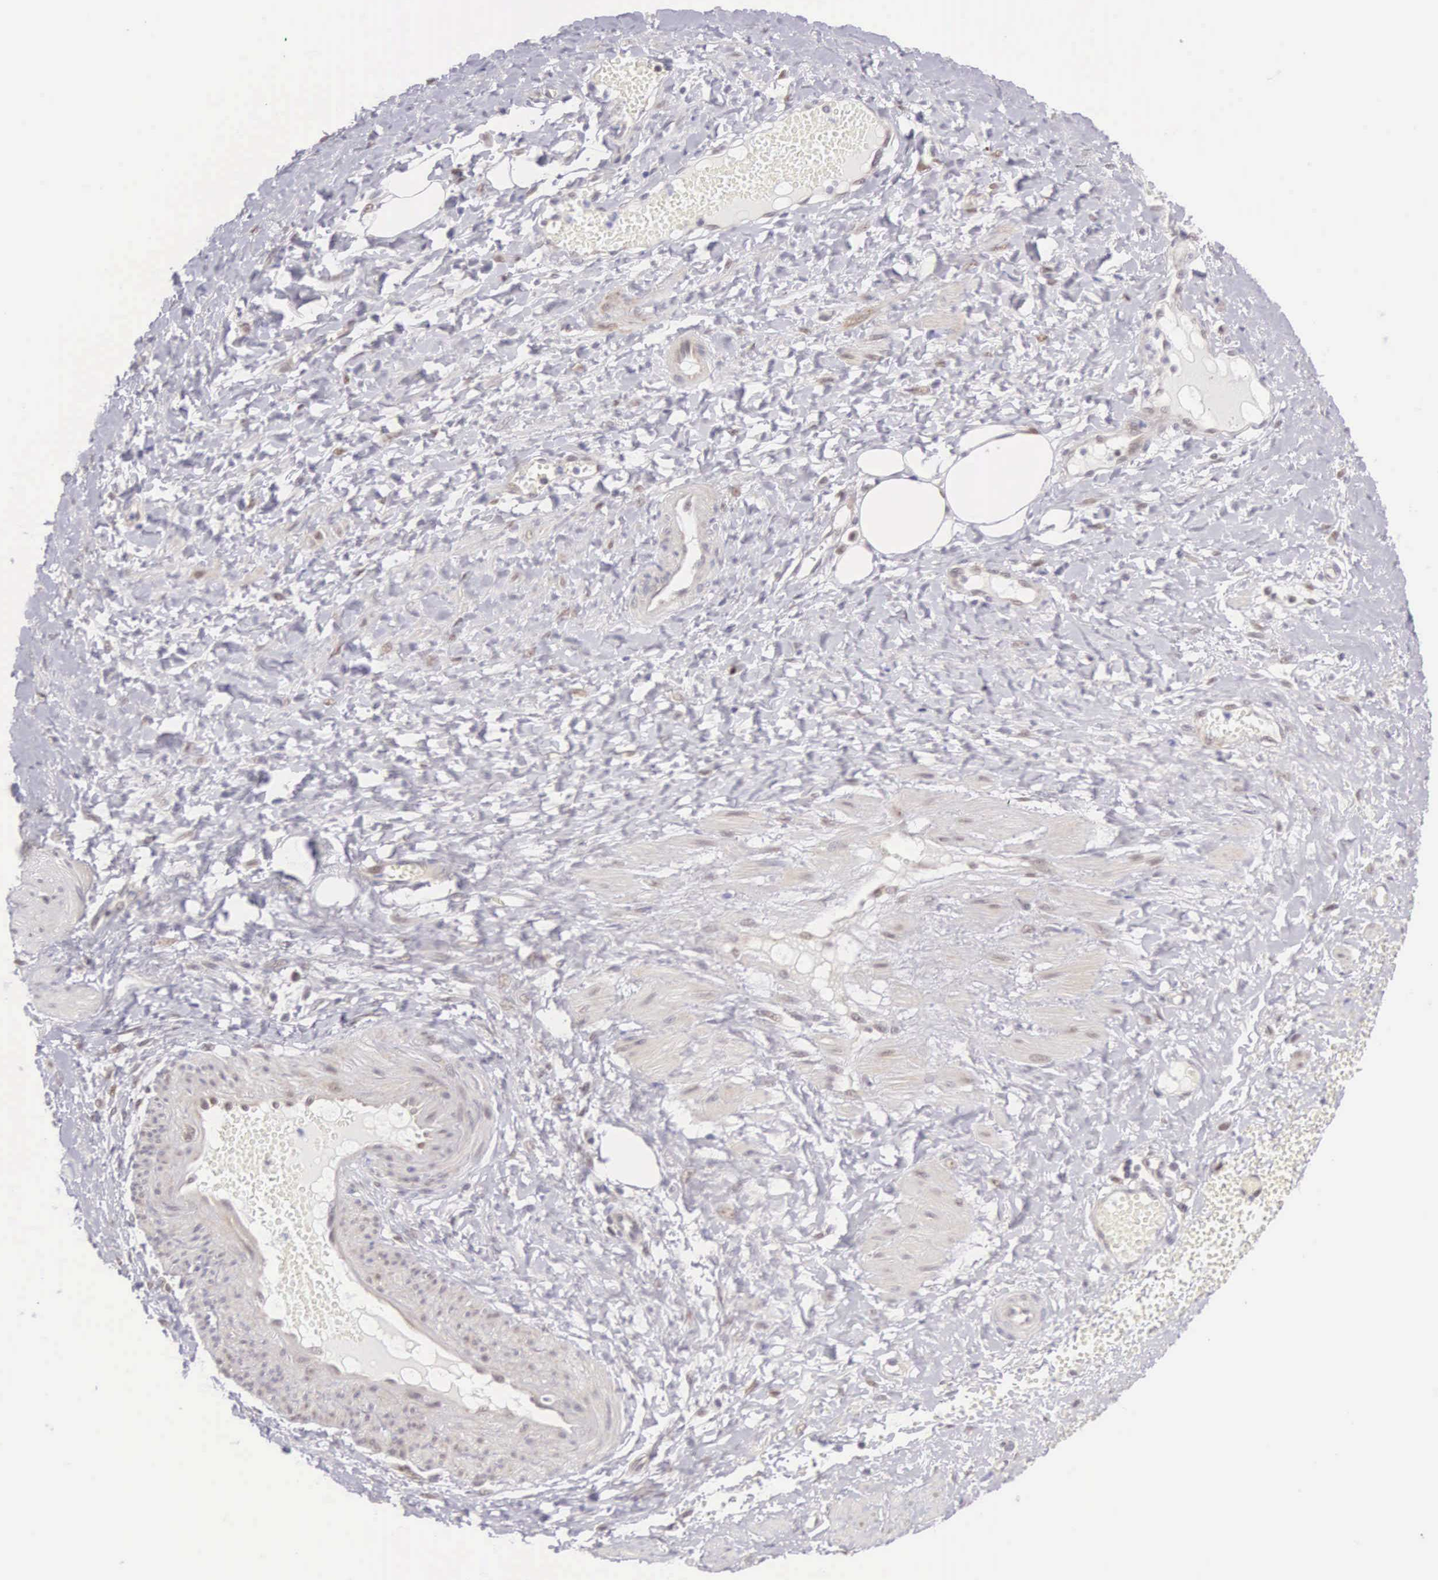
{"staining": {"intensity": "weak", "quantity": "<25%", "location": "nuclear"}, "tissue": "smooth muscle", "cell_type": "Smooth muscle cells", "image_type": "normal", "snomed": [{"axis": "morphology", "description": "Normal tissue, NOS"}, {"axis": "topography", "description": "Uterus"}], "caption": "The micrograph displays no significant staining in smooth muscle cells of smooth muscle. Brightfield microscopy of immunohistochemistry stained with DAB (brown) and hematoxylin (blue), captured at high magnification.", "gene": "CCDC117", "patient": {"sex": "female", "age": 56}}